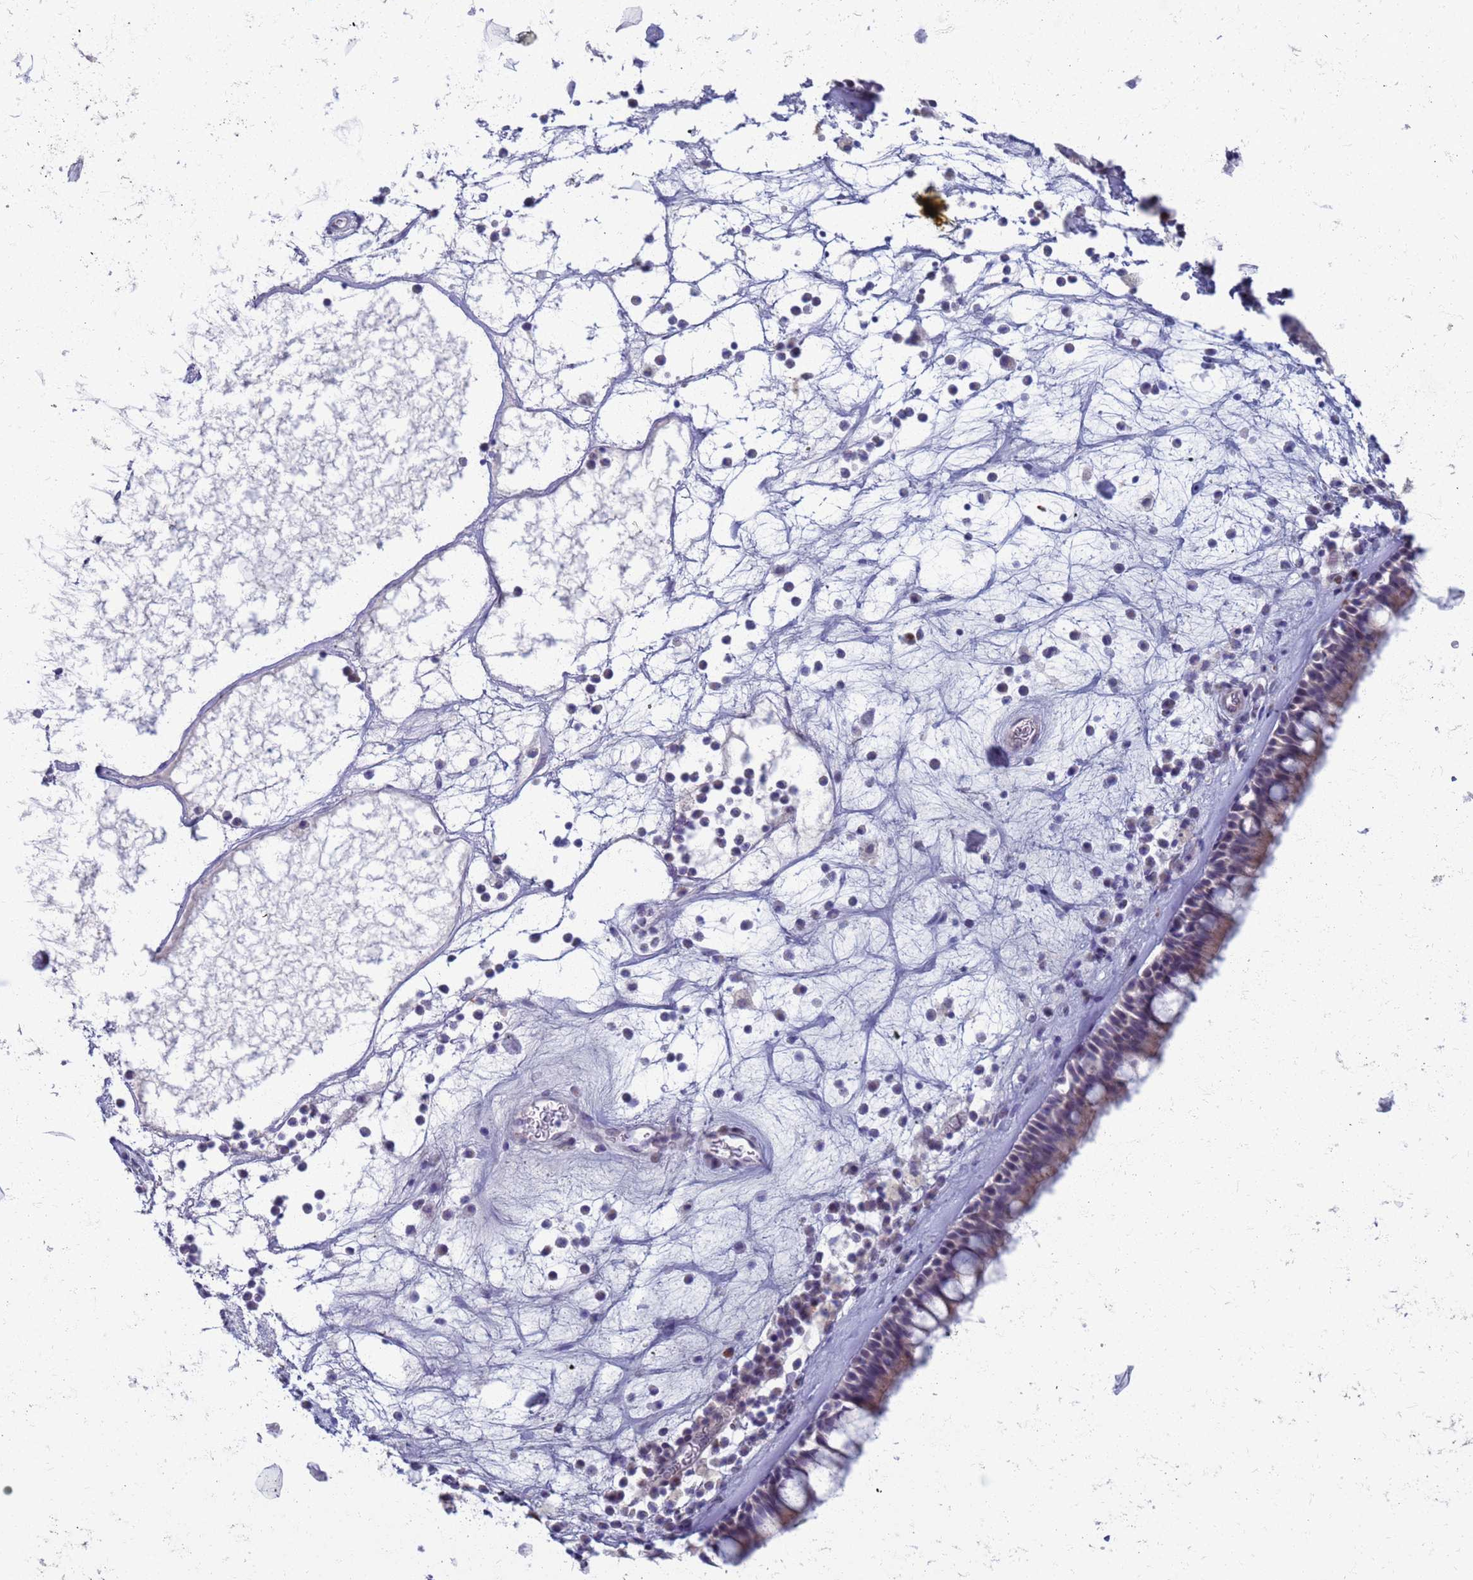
{"staining": {"intensity": "weak", "quantity": "25%-75%", "location": "cytoplasmic/membranous"}, "tissue": "nasopharynx", "cell_type": "Respiratory epithelial cells", "image_type": "normal", "snomed": [{"axis": "morphology", "description": "Normal tissue, NOS"}, {"axis": "morphology", "description": "Inflammation, NOS"}, {"axis": "topography", "description": "Nasopharynx"}], "caption": "High-magnification brightfield microscopy of normal nasopharynx stained with DAB (3,3'-diaminobenzidine) (brown) and counterstained with hematoxylin (blue). respiratory epithelial cells exhibit weak cytoplasmic/membranous positivity is present in approximately25%-75% of cells.", "gene": "CLCA2", "patient": {"sex": "male", "age": 70}}